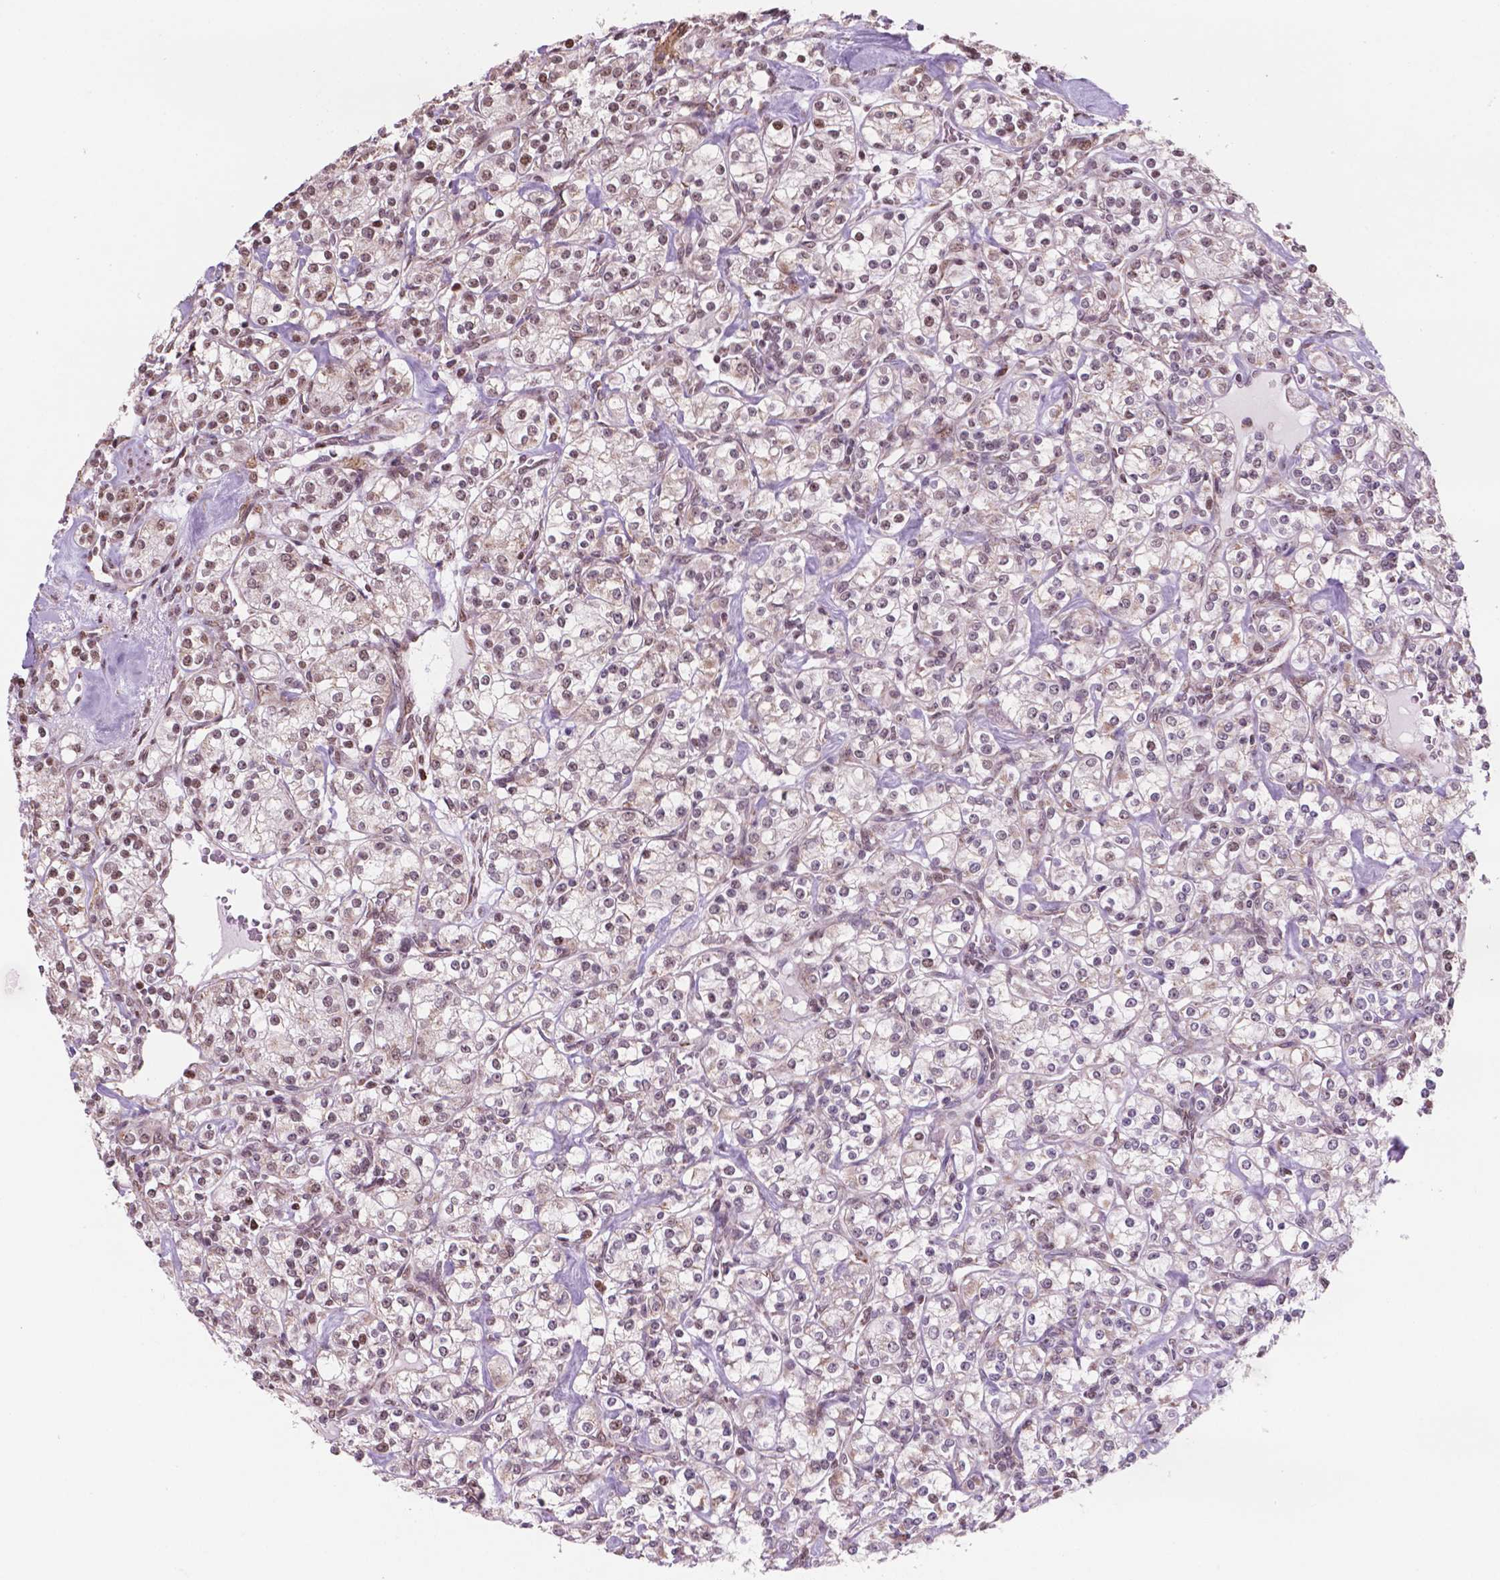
{"staining": {"intensity": "moderate", "quantity": "25%-75%", "location": "nuclear"}, "tissue": "renal cancer", "cell_type": "Tumor cells", "image_type": "cancer", "snomed": [{"axis": "morphology", "description": "Adenocarcinoma, NOS"}, {"axis": "topography", "description": "Kidney"}], "caption": "Immunohistochemistry (IHC) micrograph of human renal cancer (adenocarcinoma) stained for a protein (brown), which reveals medium levels of moderate nuclear positivity in about 25%-75% of tumor cells.", "gene": "NDUFA10", "patient": {"sex": "male", "age": 77}}